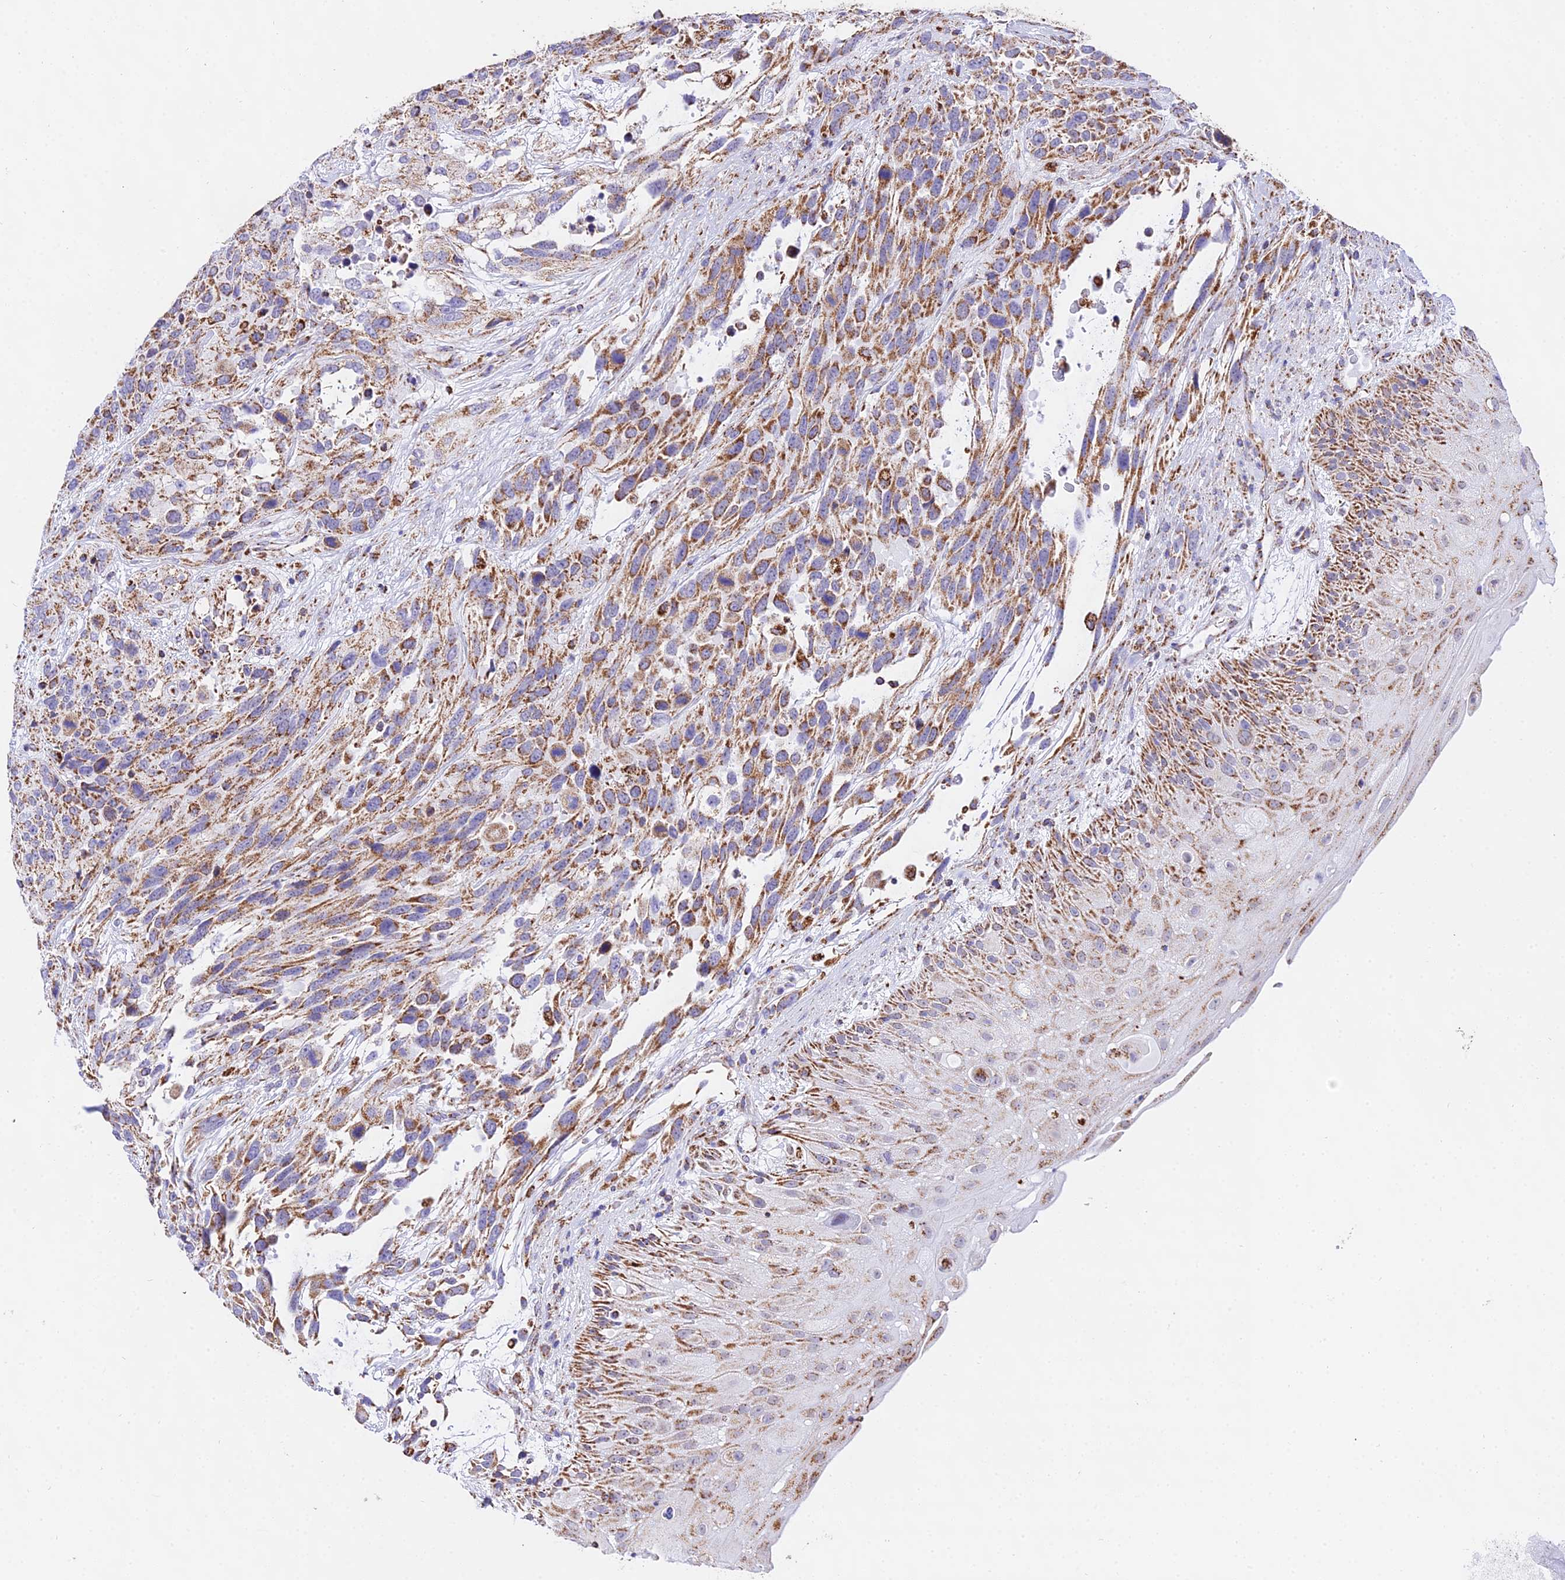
{"staining": {"intensity": "moderate", "quantity": ">75%", "location": "cytoplasmic/membranous"}, "tissue": "urothelial cancer", "cell_type": "Tumor cells", "image_type": "cancer", "snomed": [{"axis": "morphology", "description": "Urothelial carcinoma, High grade"}, {"axis": "topography", "description": "Urinary bladder"}], "caption": "An image of urothelial carcinoma (high-grade) stained for a protein shows moderate cytoplasmic/membranous brown staining in tumor cells.", "gene": "ATP5PD", "patient": {"sex": "female", "age": 70}}